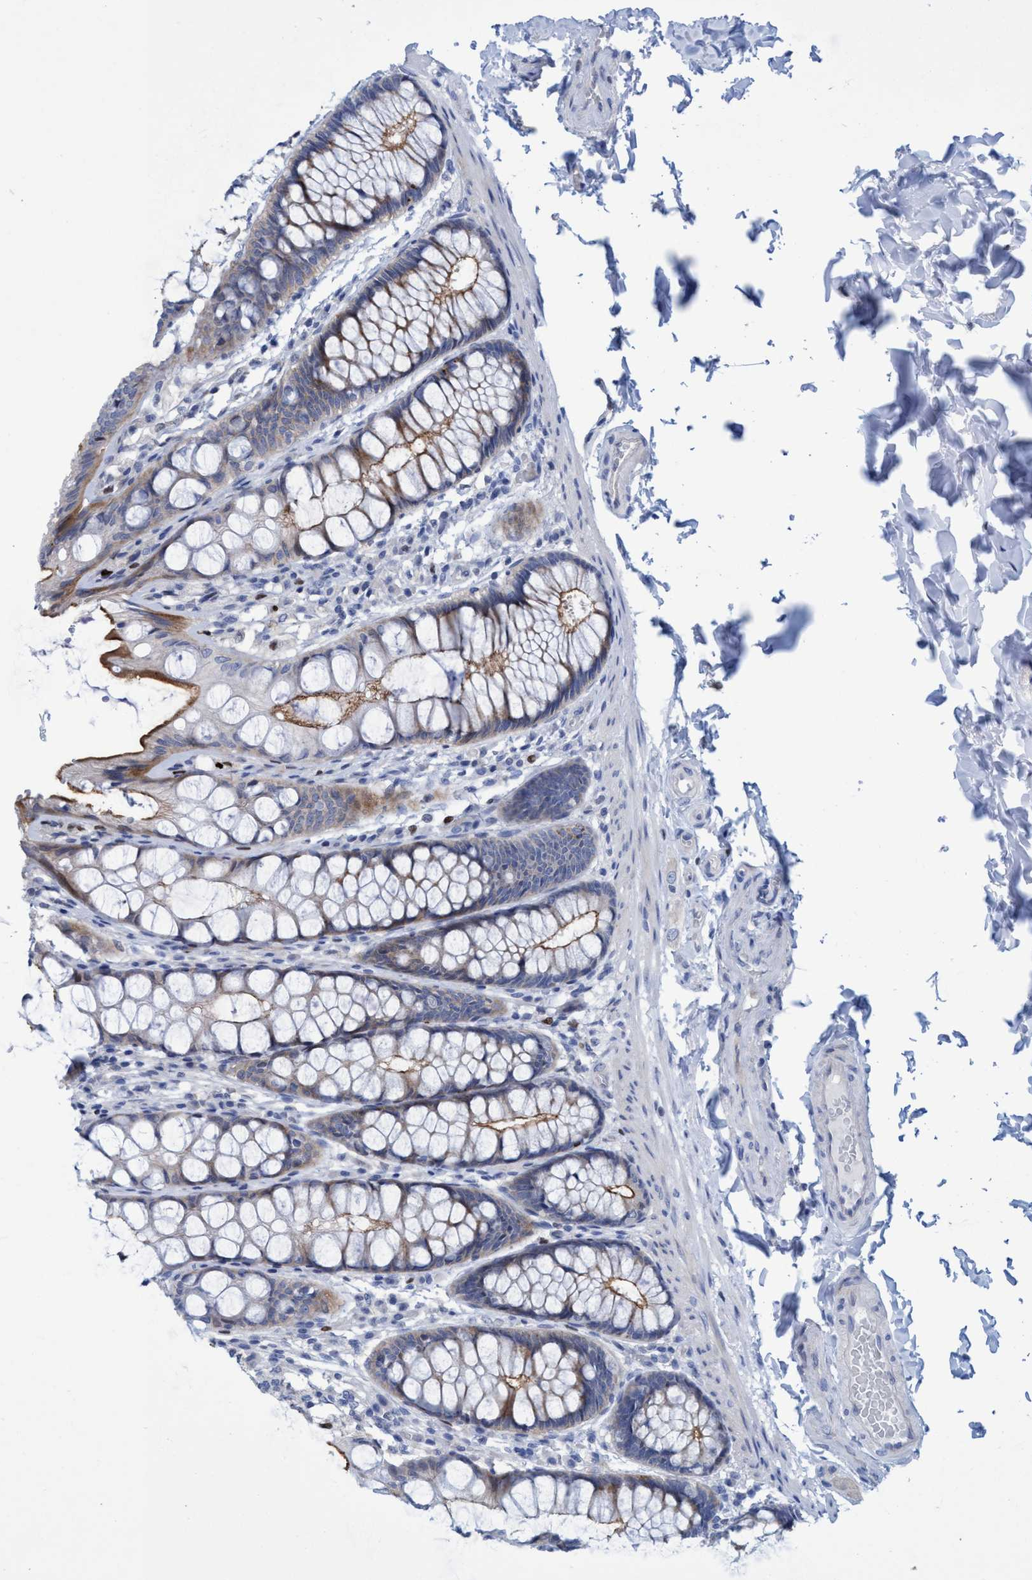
{"staining": {"intensity": "negative", "quantity": "none", "location": "none"}, "tissue": "colon", "cell_type": "Endothelial cells", "image_type": "normal", "snomed": [{"axis": "morphology", "description": "Normal tissue, NOS"}, {"axis": "topography", "description": "Colon"}], "caption": "An immunohistochemistry photomicrograph of unremarkable colon is shown. There is no staining in endothelial cells of colon. The staining is performed using DAB (3,3'-diaminobenzidine) brown chromogen with nuclei counter-stained in using hematoxylin.", "gene": "R3HCC1", "patient": {"sex": "male", "age": 47}}